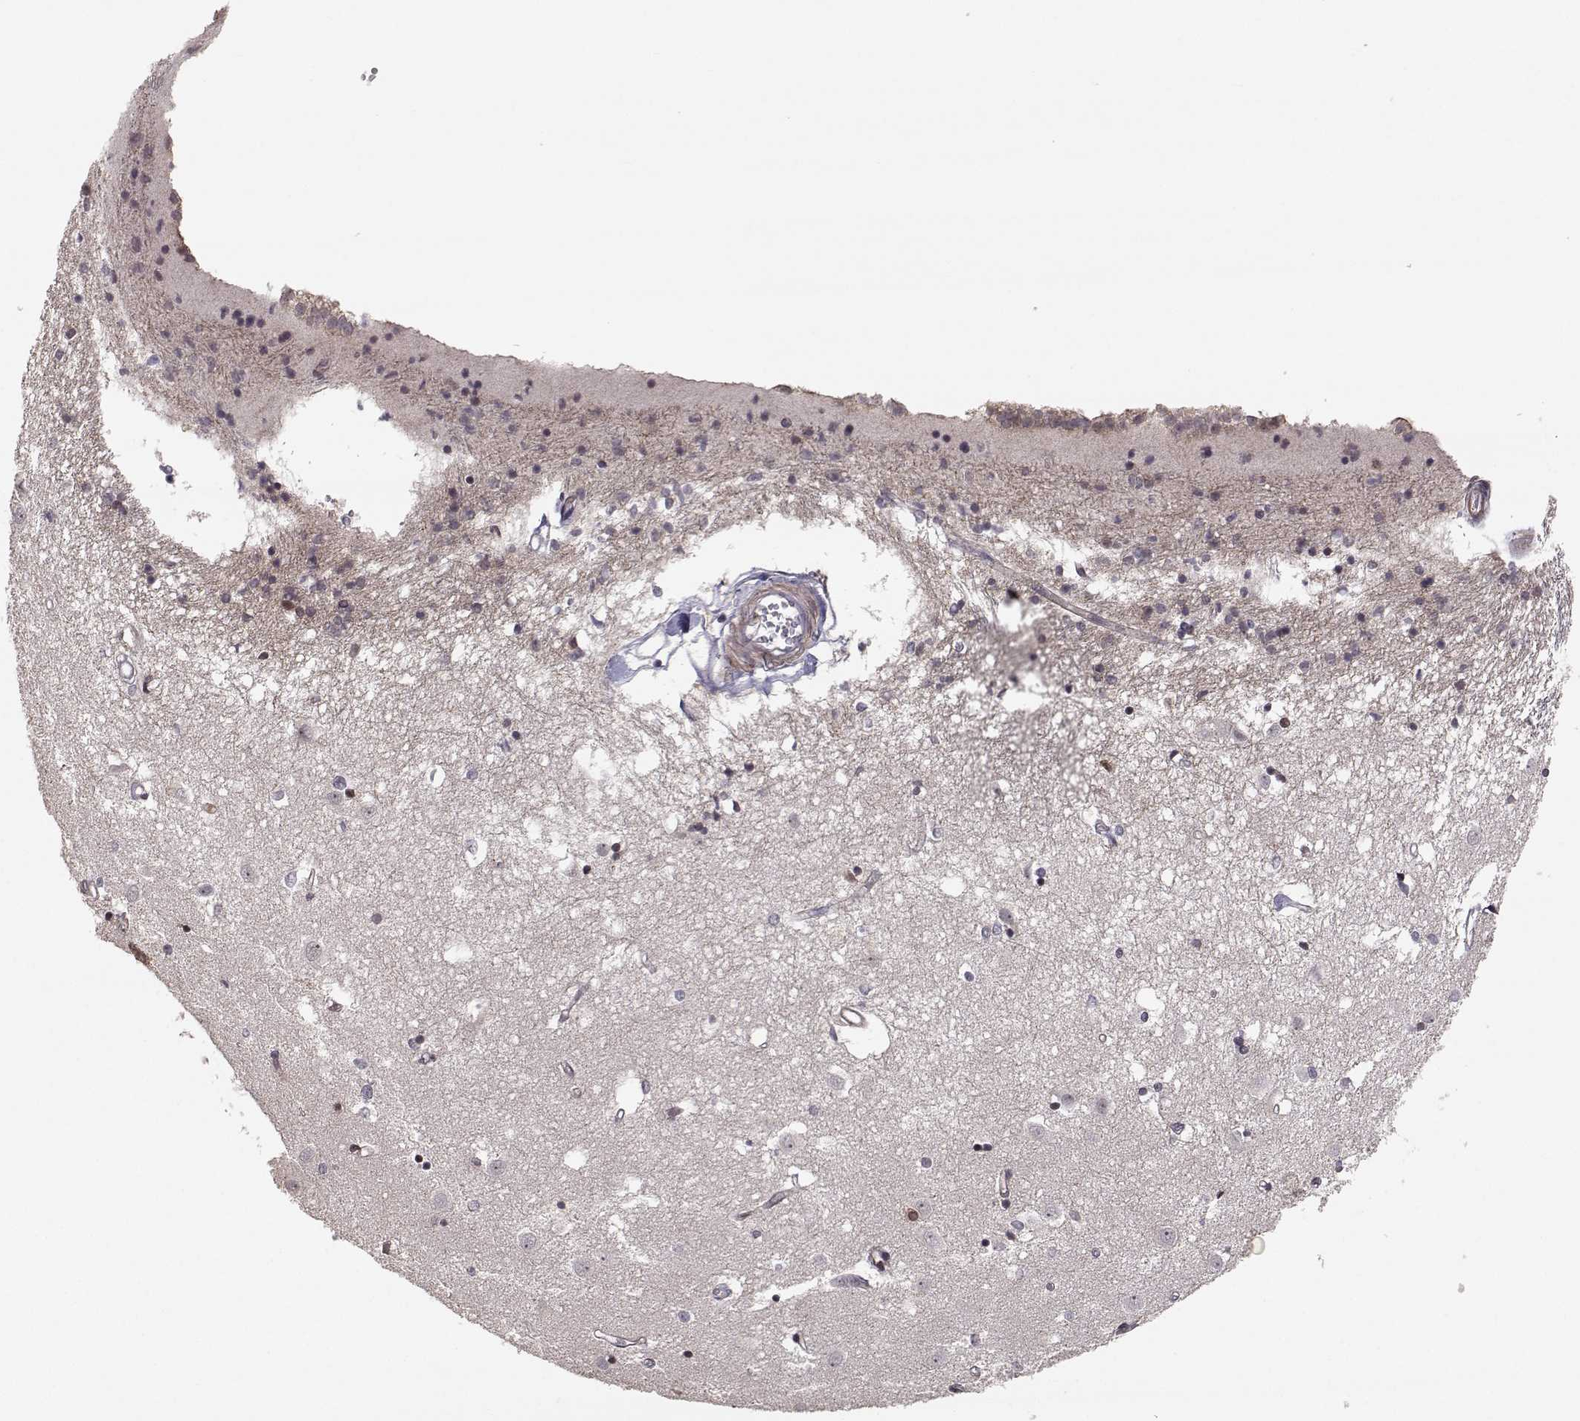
{"staining": {"intensity": "strong", "quantity": "<25%", "location": "cytoplasmic/membranous"}, "tissue": "caudate", "cell_type": "Glial cells", "image_type": "normal", "snomed": [{"axis": "morphology", "description": "Normal tissue, NOS"}, {"axis": "topography", "description": "Lateral ventricle wall"}], "caption": "Brown immunohistochemical staining in benign caudate reveals strong cytoplasmic/membranous positivity in approximately <25% of glial cells. The protein of interest is stained brown, and the nuclei are stained in blue (DAB IHC with brightfield microscopy, high magnification).", "gene": "PLEKHG3", "patient": {"sex": "male", "age": 54}}